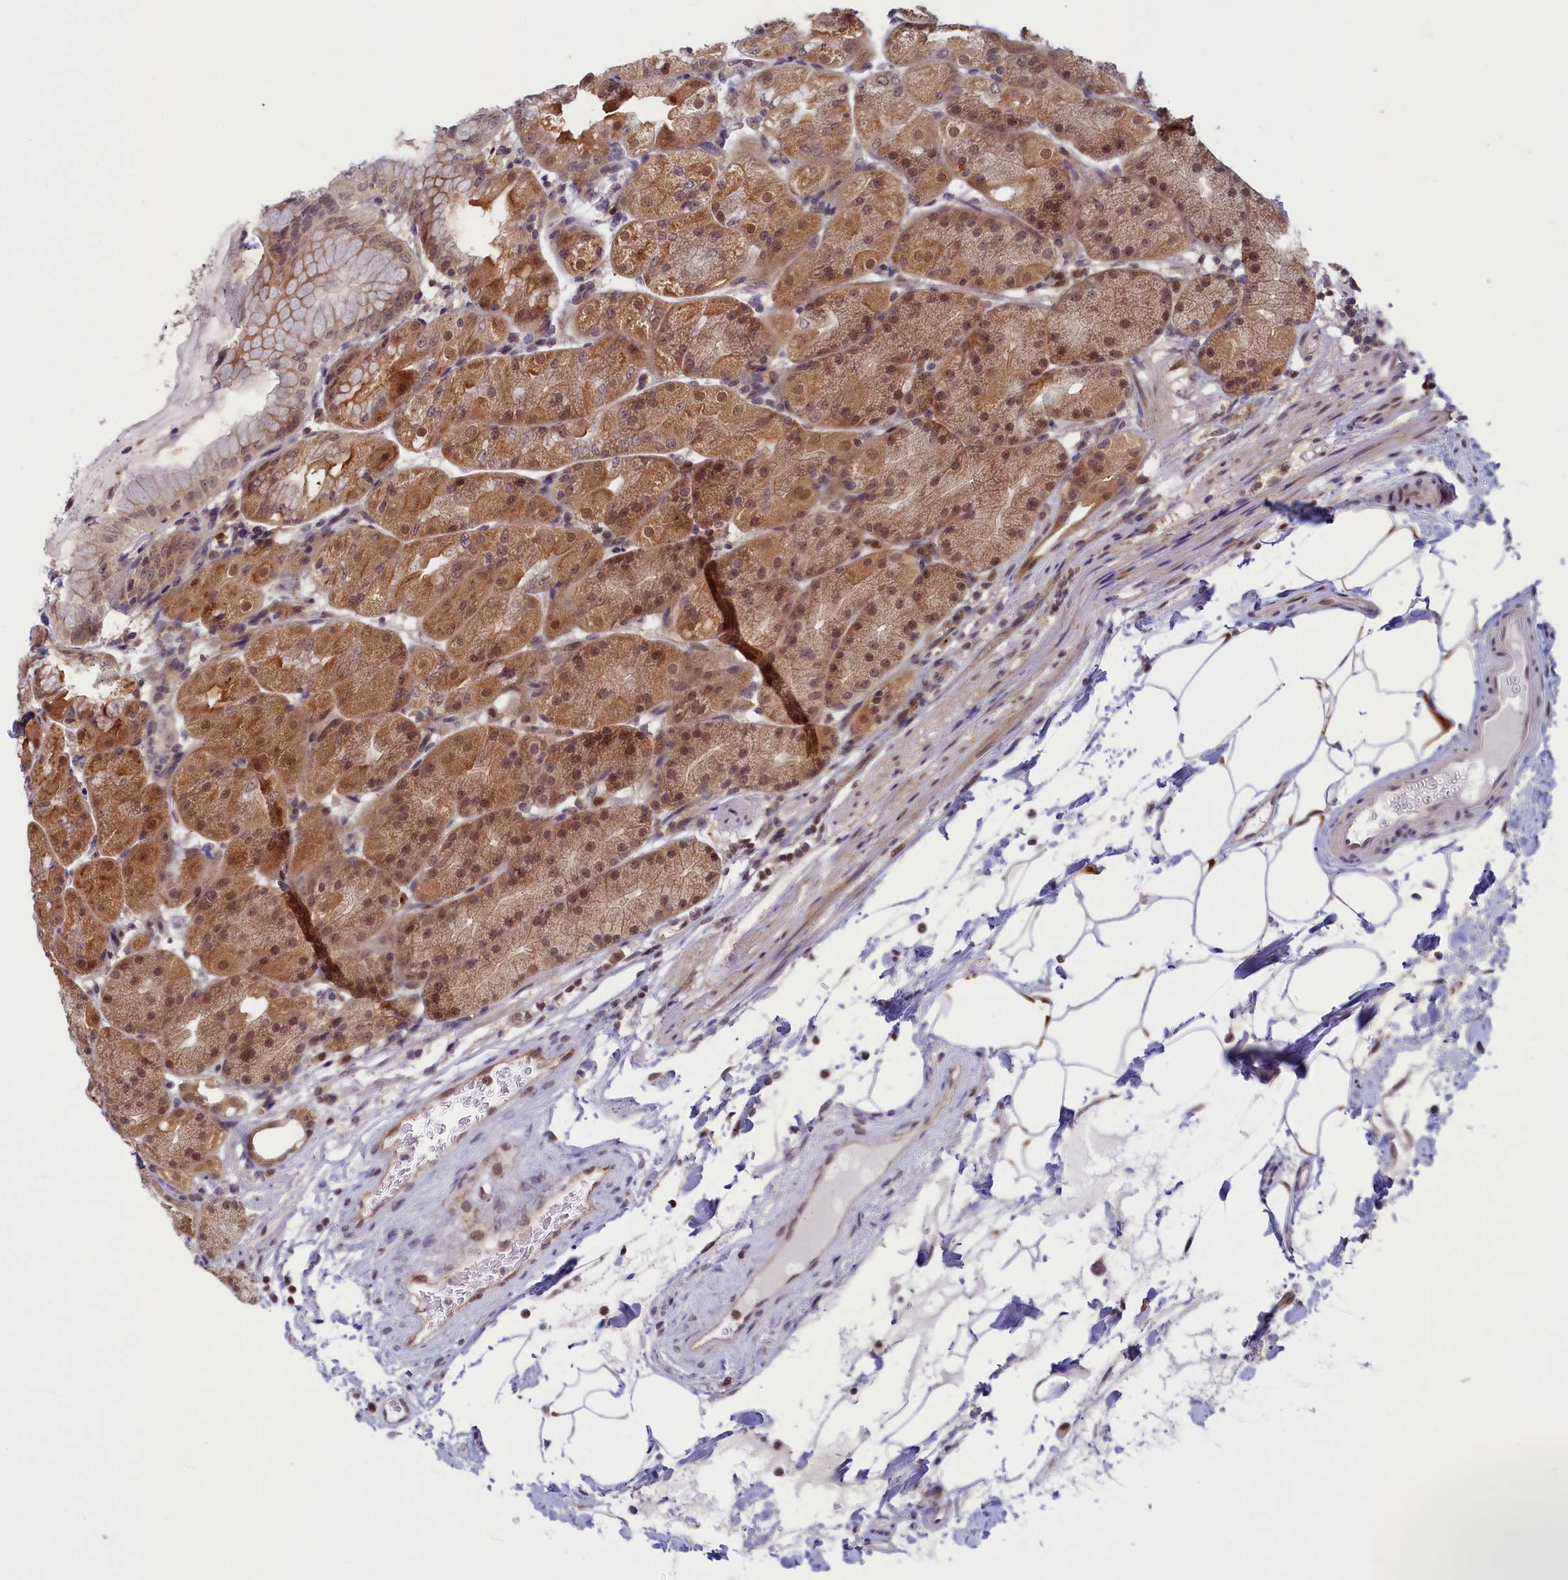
{"staining": {"intensity": "moderate", "quantity": ">75%", "location": "cytoplasmic/membranous,nuclear"}, "tissue": "stomach", "cell_type": "Glandular cells", "image_type": "normal", "snomed": [{"axis": "morphology", "description": "Normal tissue, NOS"}, {"axis": "topography", "description": "Stomach, upper"}, {"axis": "topography", "description": "Stomach, lower"}], "caption": "DAB (3,3'-diaminobenzidine) immunohistochemical staining of normal stomach exhibits moderate cytoplasmic/membranous,nuclear protein staining in approximately >75% of glandular cells. The staining was performed using DAB to visualize the protein expression in brown, while the nuclei were stained in blue with hematoxylin (Magnification: 20x).", "gene": "SLC7A6OS", "patient": {"sex": "male", "age": 62}}